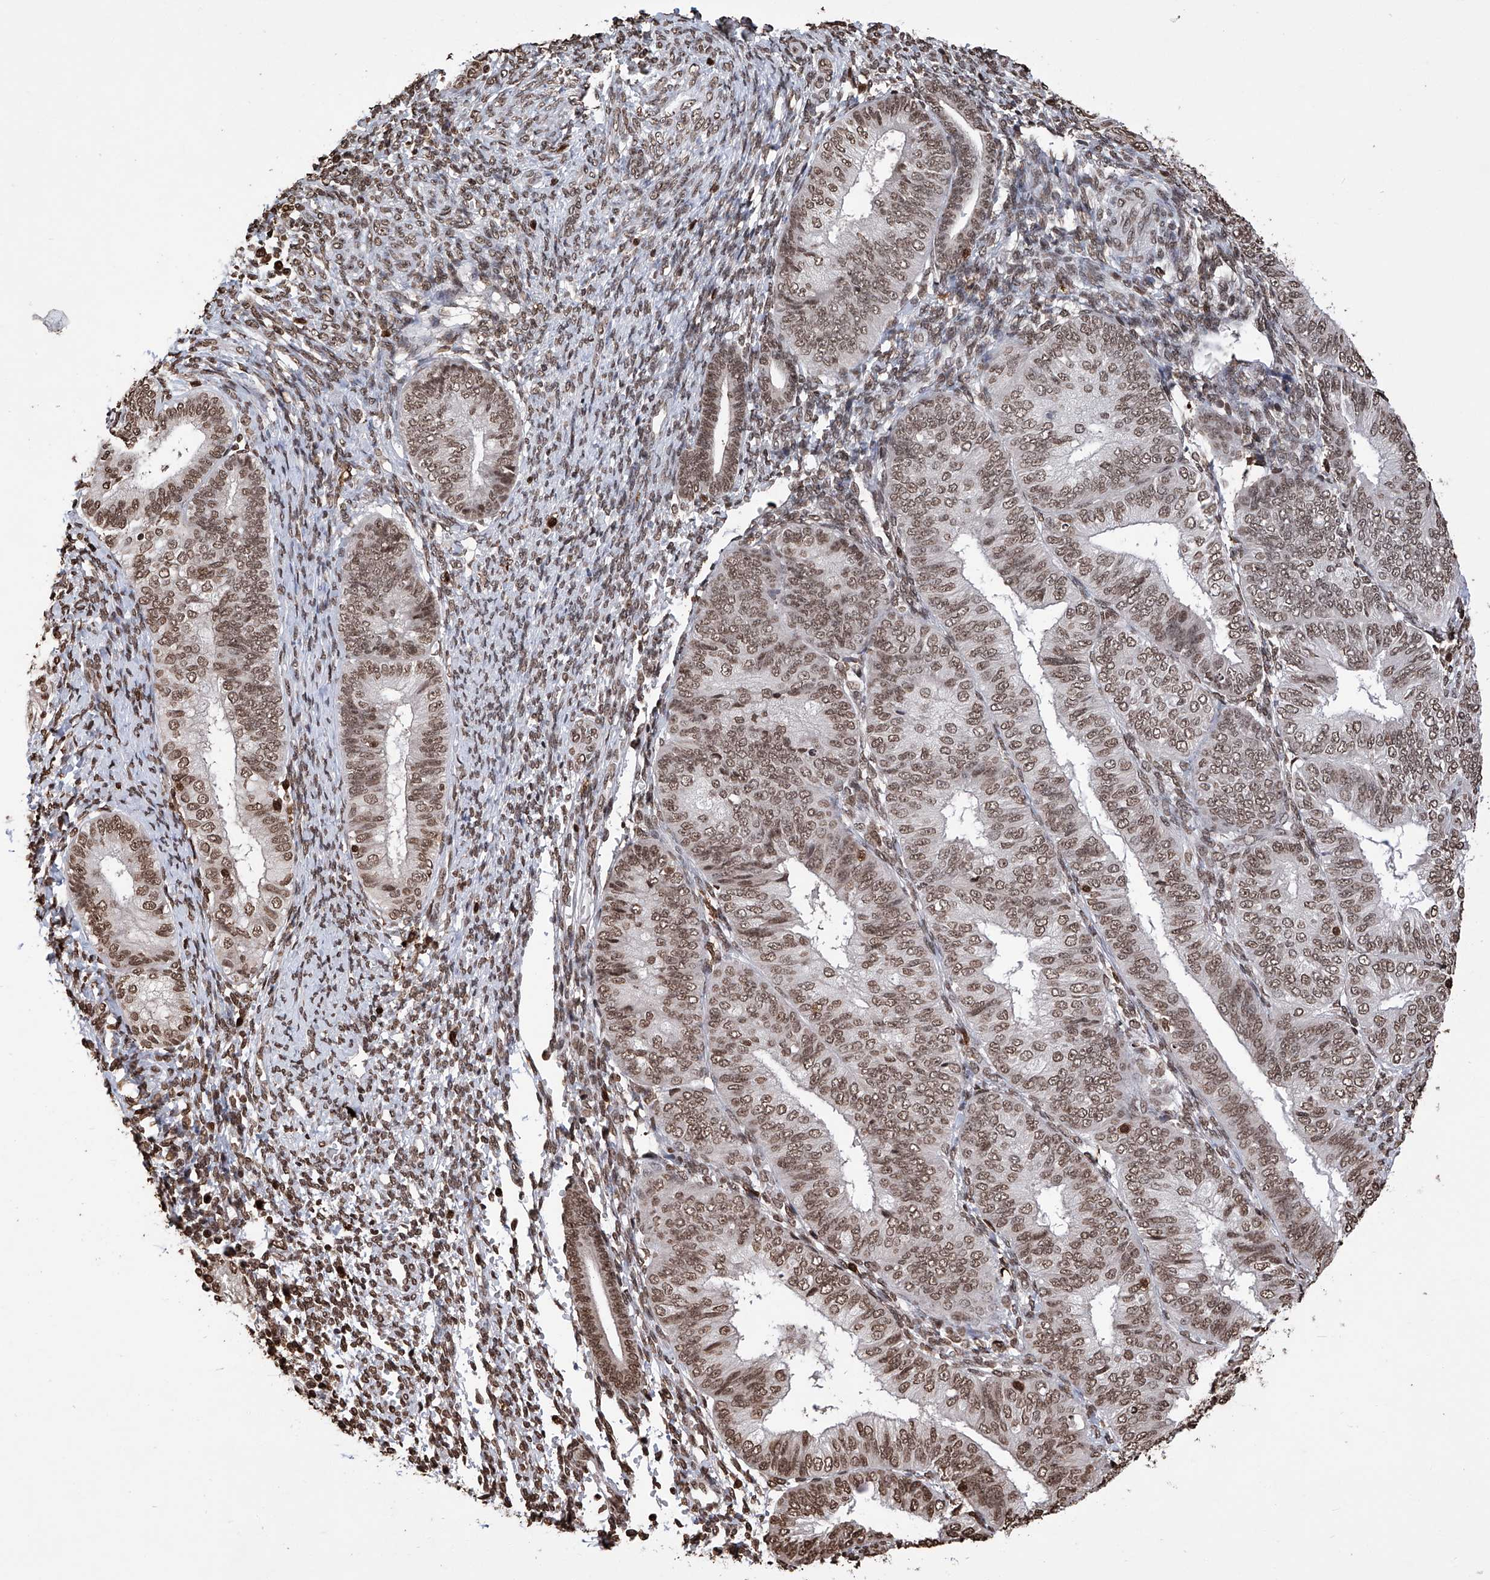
{"staining": {"intensity": "moderate", "quantity": ">75%", "location": "nuclear"}, "tissue": "endometrial cancer", "cell_type": "Tumor cells", "image_type": "cancer", "snomed": [{"axis": "morphology", "description": "Adenocarcinoma, NOS"}, {"axis": "topography", "description": "Endometrium"}], "caption": "Protein analysis of adenocarcinoma (endometrial) tissue demonstrates moderate nuclear staining in approximately >75% of tumor cells.", "gene": "CFAP410", "patient": {"sex": "female", "age": 58}}